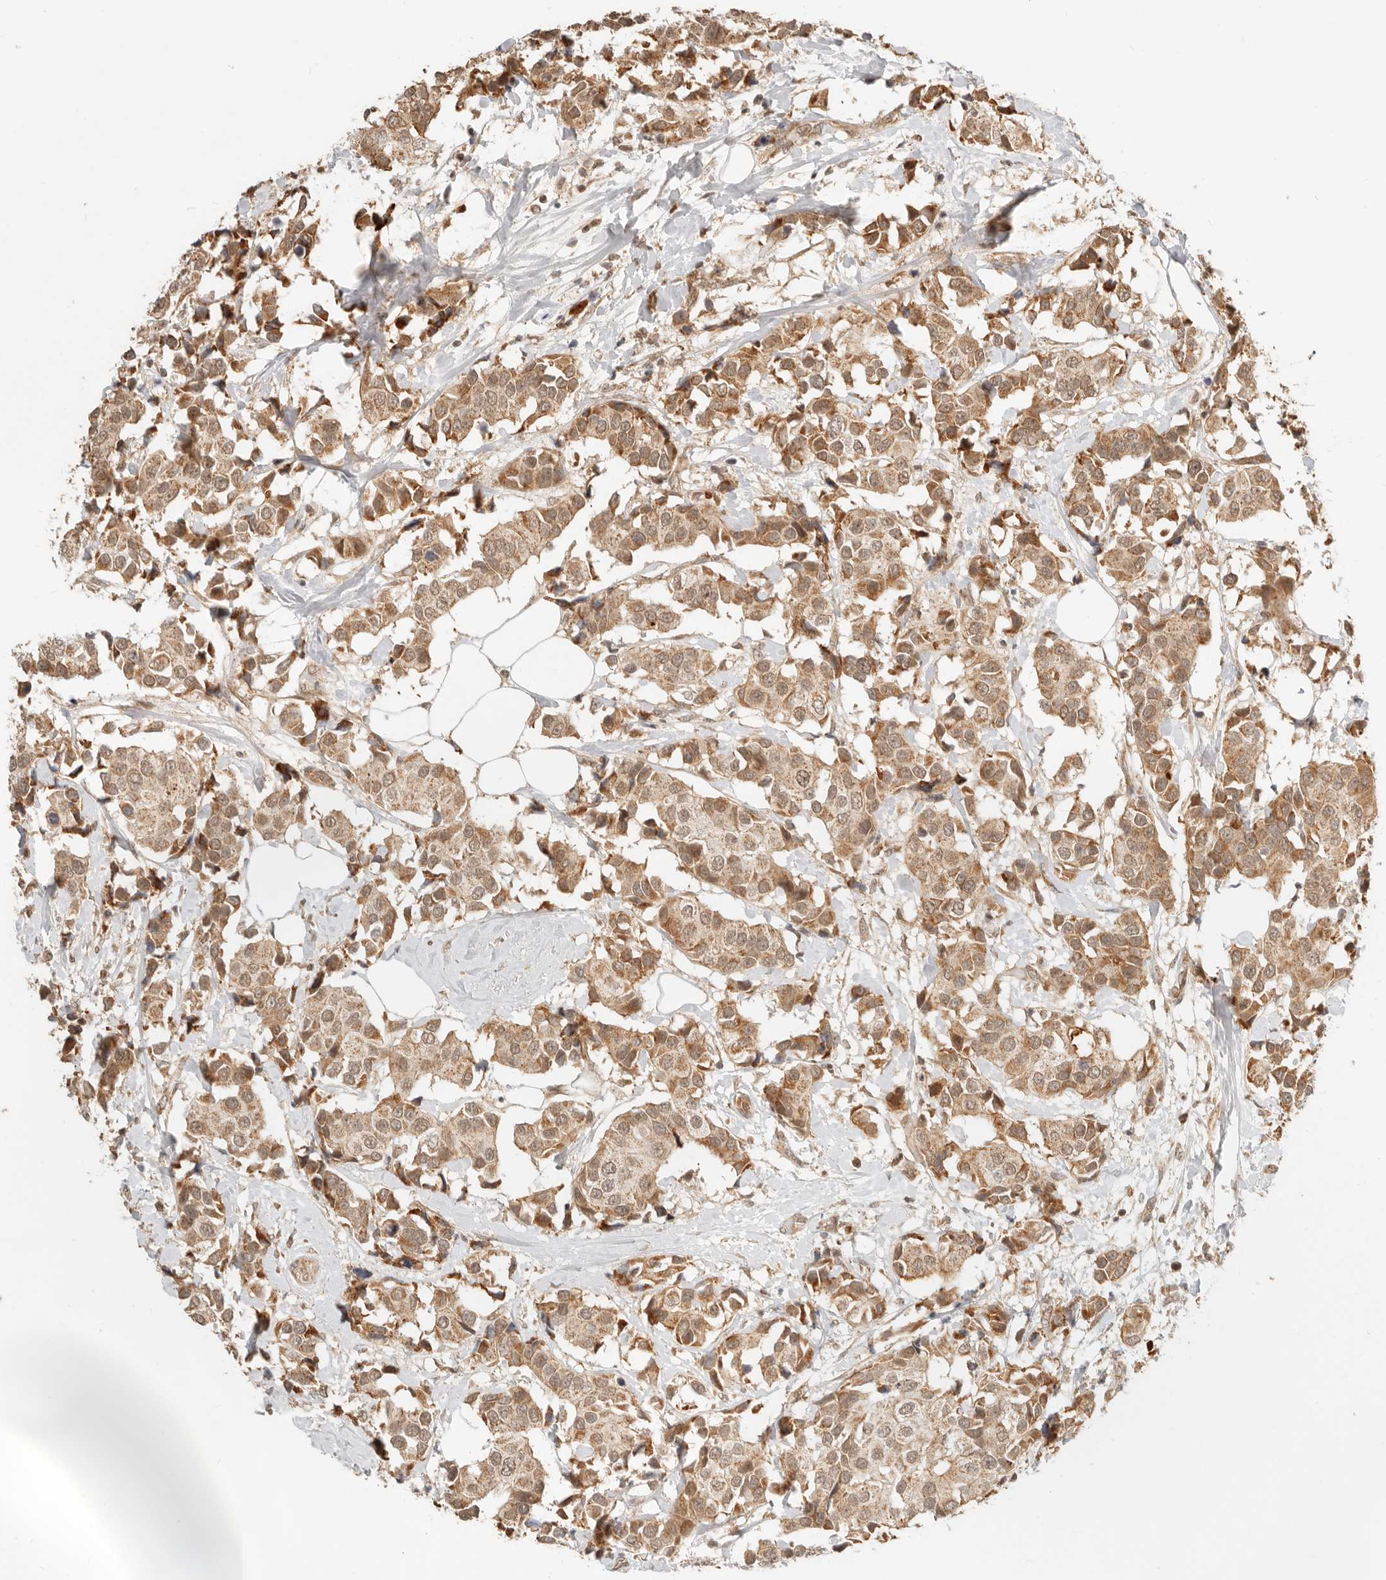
{"staining": {"intensity": "moderate", "quantity": ">75%", "location": "cytoplasmic/membranous,nuclear"}, "tissue": "breast cancer", "cell_type": "Tumor cells", "image_type": "cancer", "snomed": [{"axis": "morphology", "description": "Normal tissue, NOS"}, {"axis": "morphology", "description": "Duct carcinoma"}, {"axis": "topography", "description": "Breast"}], "caption": "There is medium levels of moderate cytoplasmic/membranous and nuclear positivity in tumor cells of invasive ductal carcinoma (breast), as demonstrated by immunohistochemical staining (brown color).", "gene": "BAALC", "patient": {"sex": "female", "age": 39}}